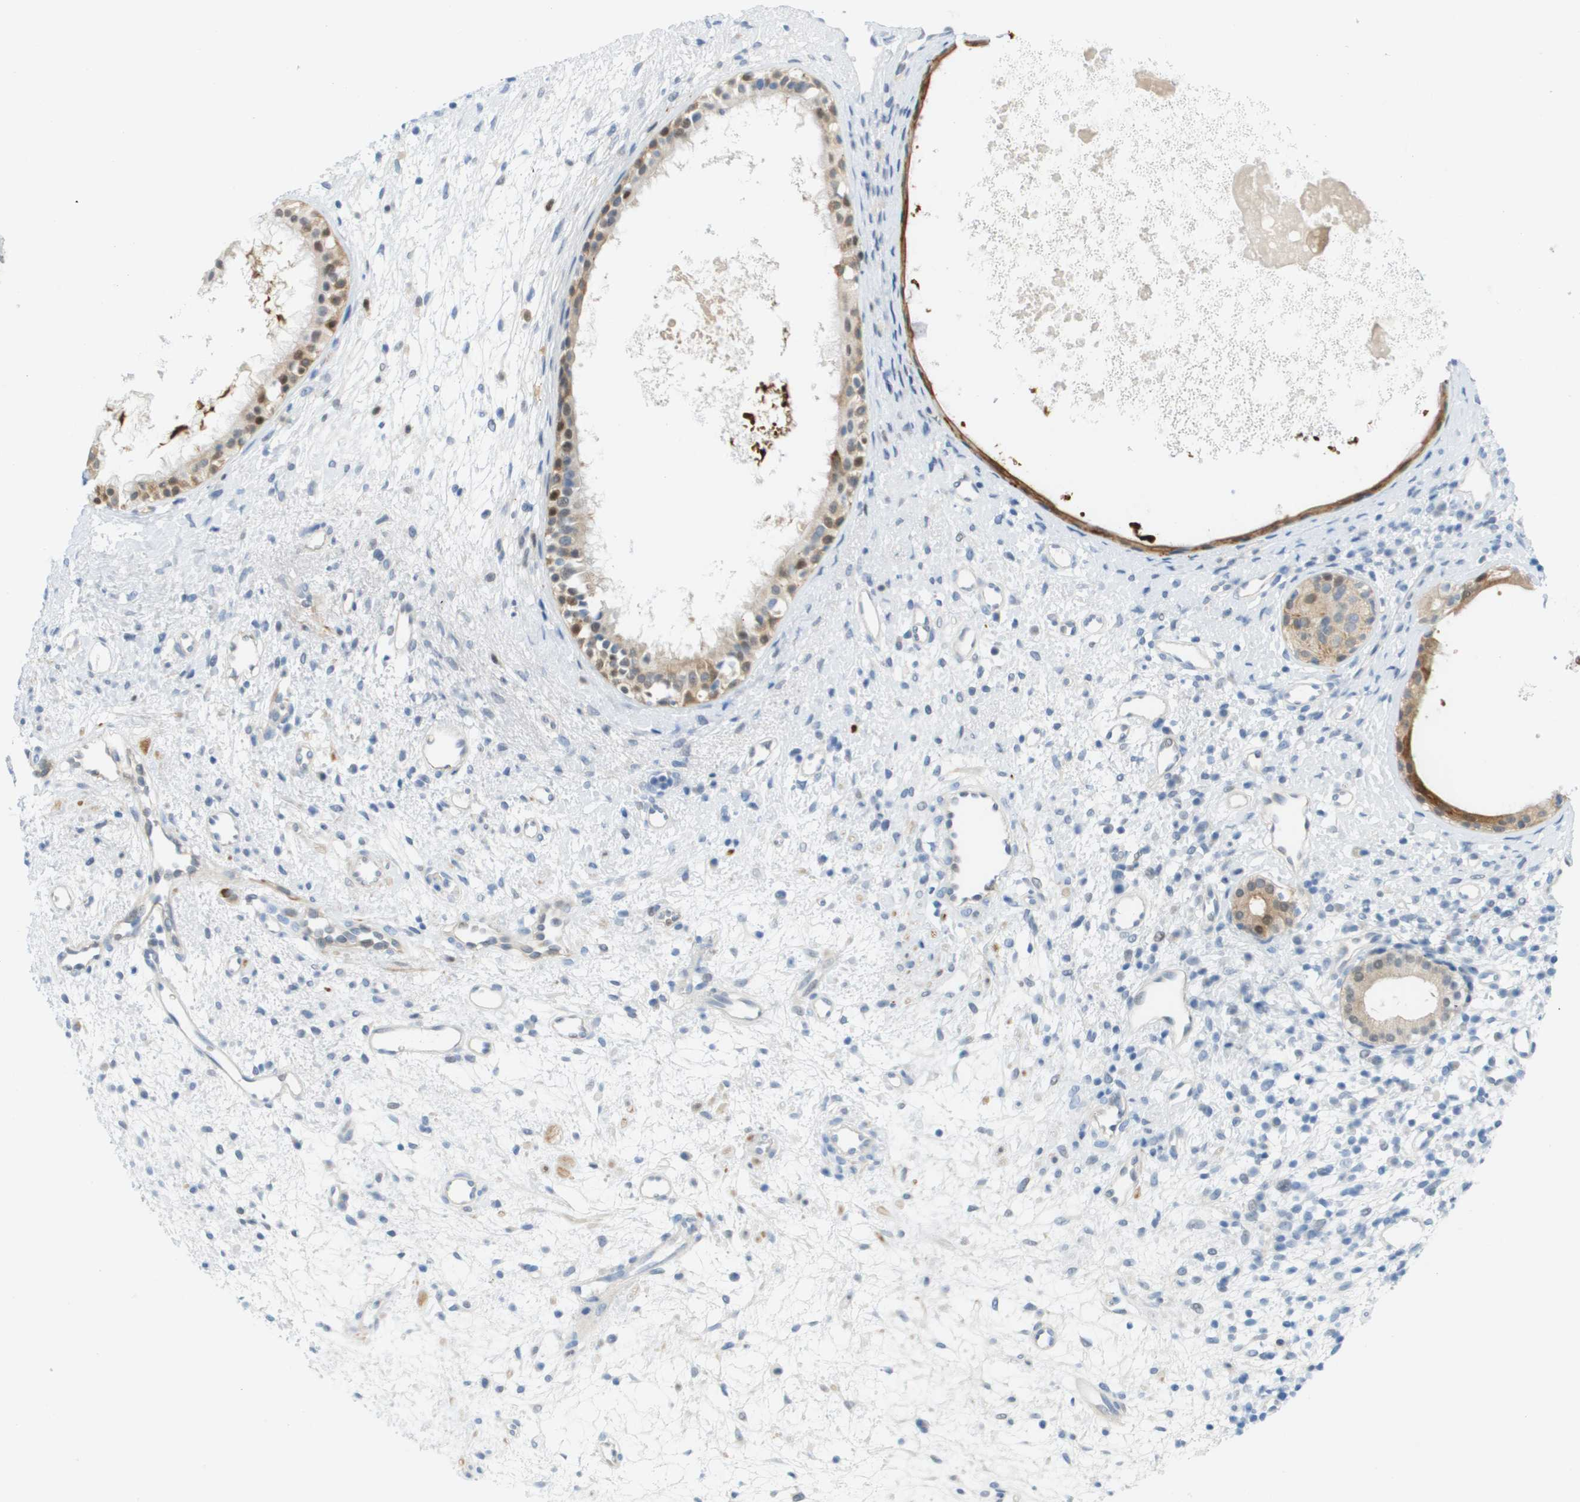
{"staining": {"intensity": "weak", "quantity": "25%-75%", "location": "cytoplasmic/membranous"}, "tissue": "nasopharynx", "cell_type": "Respiratory epithelial cells", "image_type": "normal", "snomed": [{"axis": "morphology", "description": "Normal tissue, NOS"}, {"axis": "topography", "description": "Nasopharynx"}], "caption": "Protein staining displays weak cytoplasmic/membranous expression in about 25%-75% of respiratory epithelial cells in normal nasopharynx. (DAB IHC with brightfield microscopy, high magnification).", "gene": "CUL9", "patient": {"sex": "male", "age": 22}}